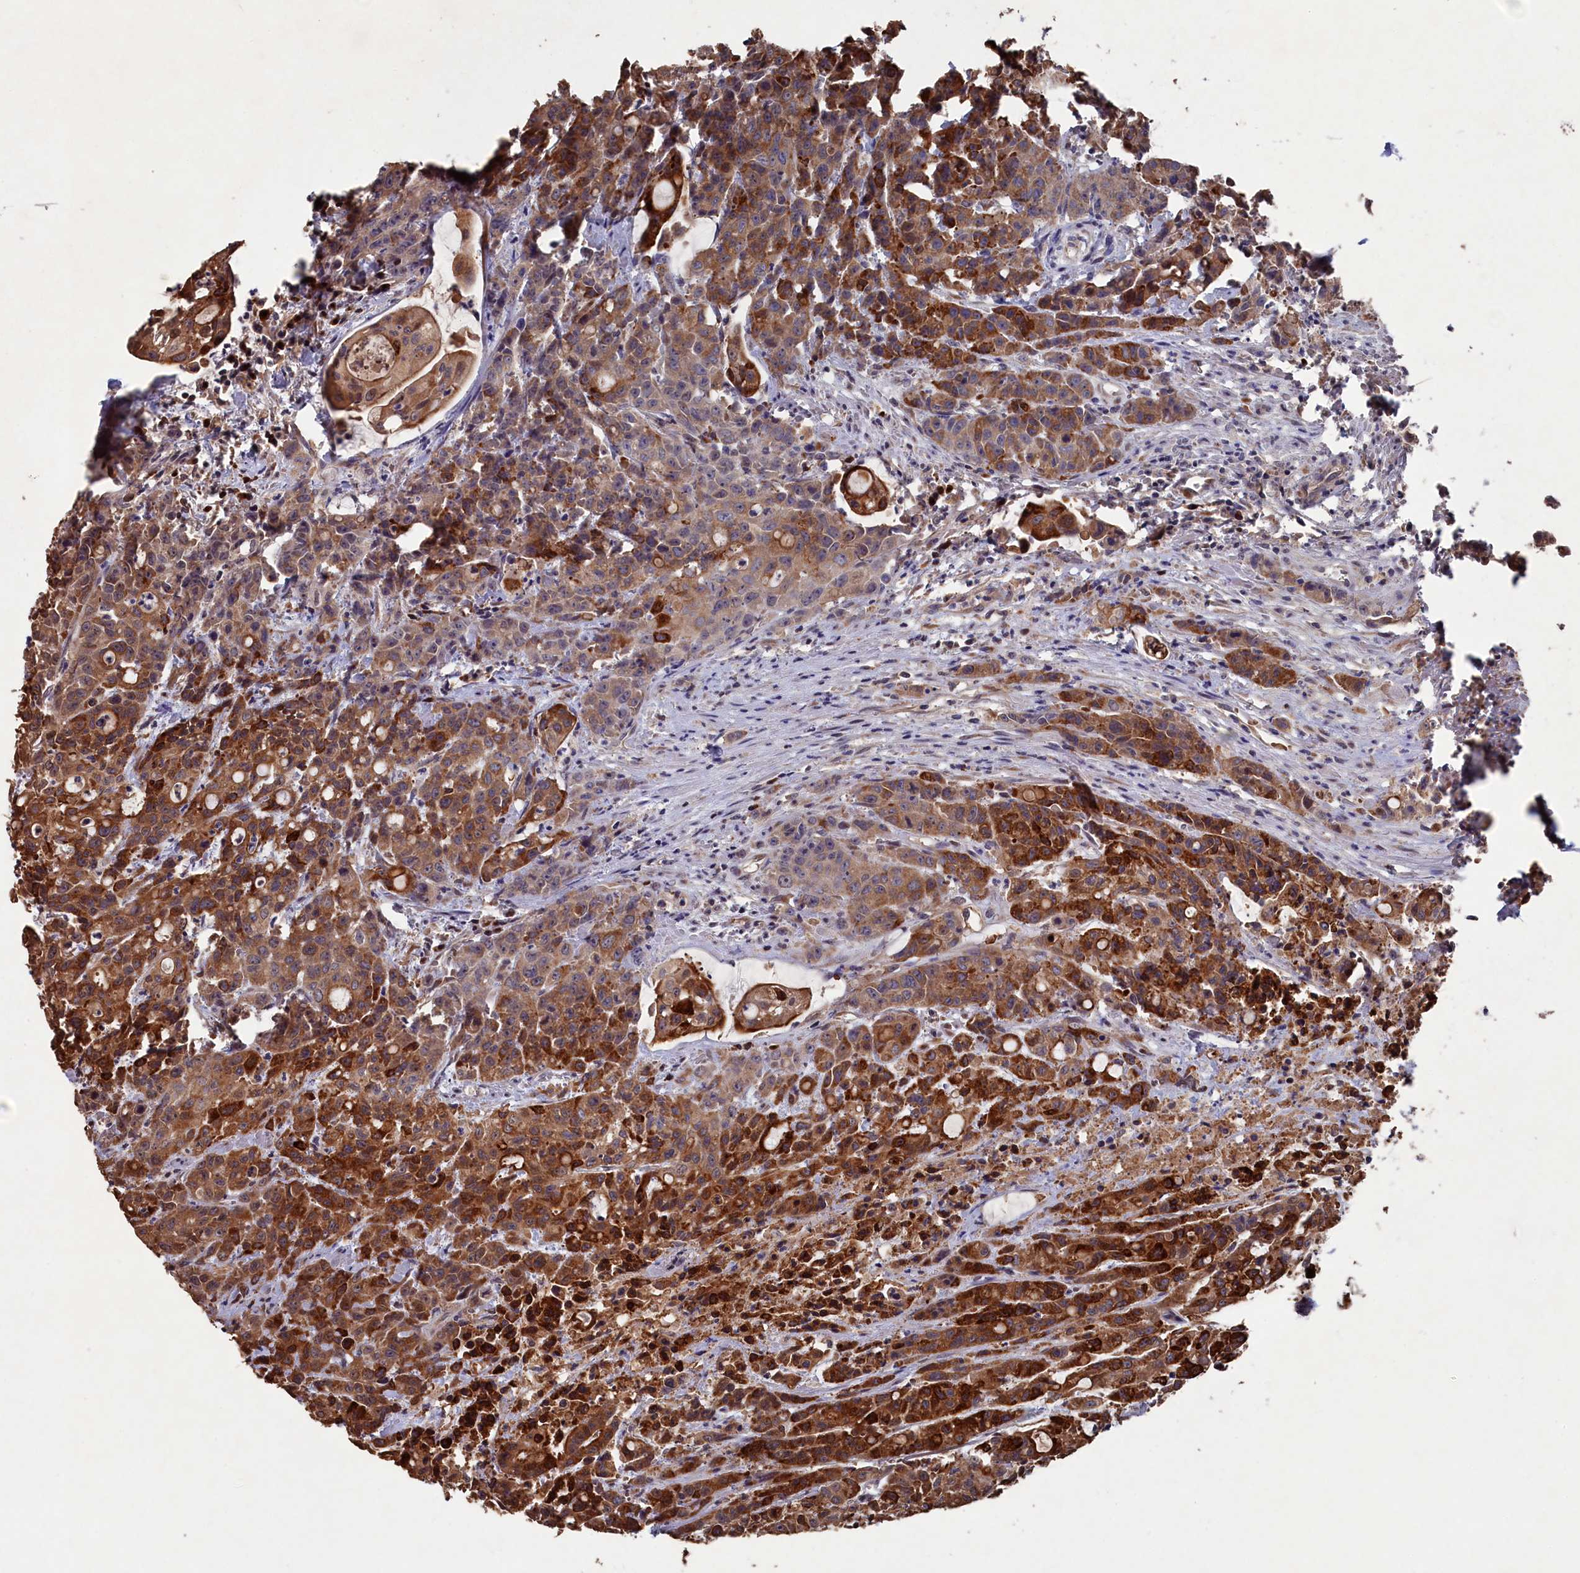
{"staining": {"intensity": "strong", "quantity": ">75%", "location": "cytoplasmic/membranous"}, "tissue": "colorectal cancer", "cell_type": "Tumor cells", "image_type": "cancer", "snomed": [{"axis": "morphology", "description": "Adenocarcinoma, NOS"}, {"axis": "topography", "description": "Colon"}], "caption": "Protein expression analysis of human colorectal cancer (adenocarcinoma) reveals strong cytoplasmic/membranous expression in about >75% of tumor cells. The staining is performed using DAB brown chromogen to label protein expression. The nuclei are counter-stained blue using hematoxylin.", "gene": "NAA60", "patient": {"sex": "male", "age": 62}}